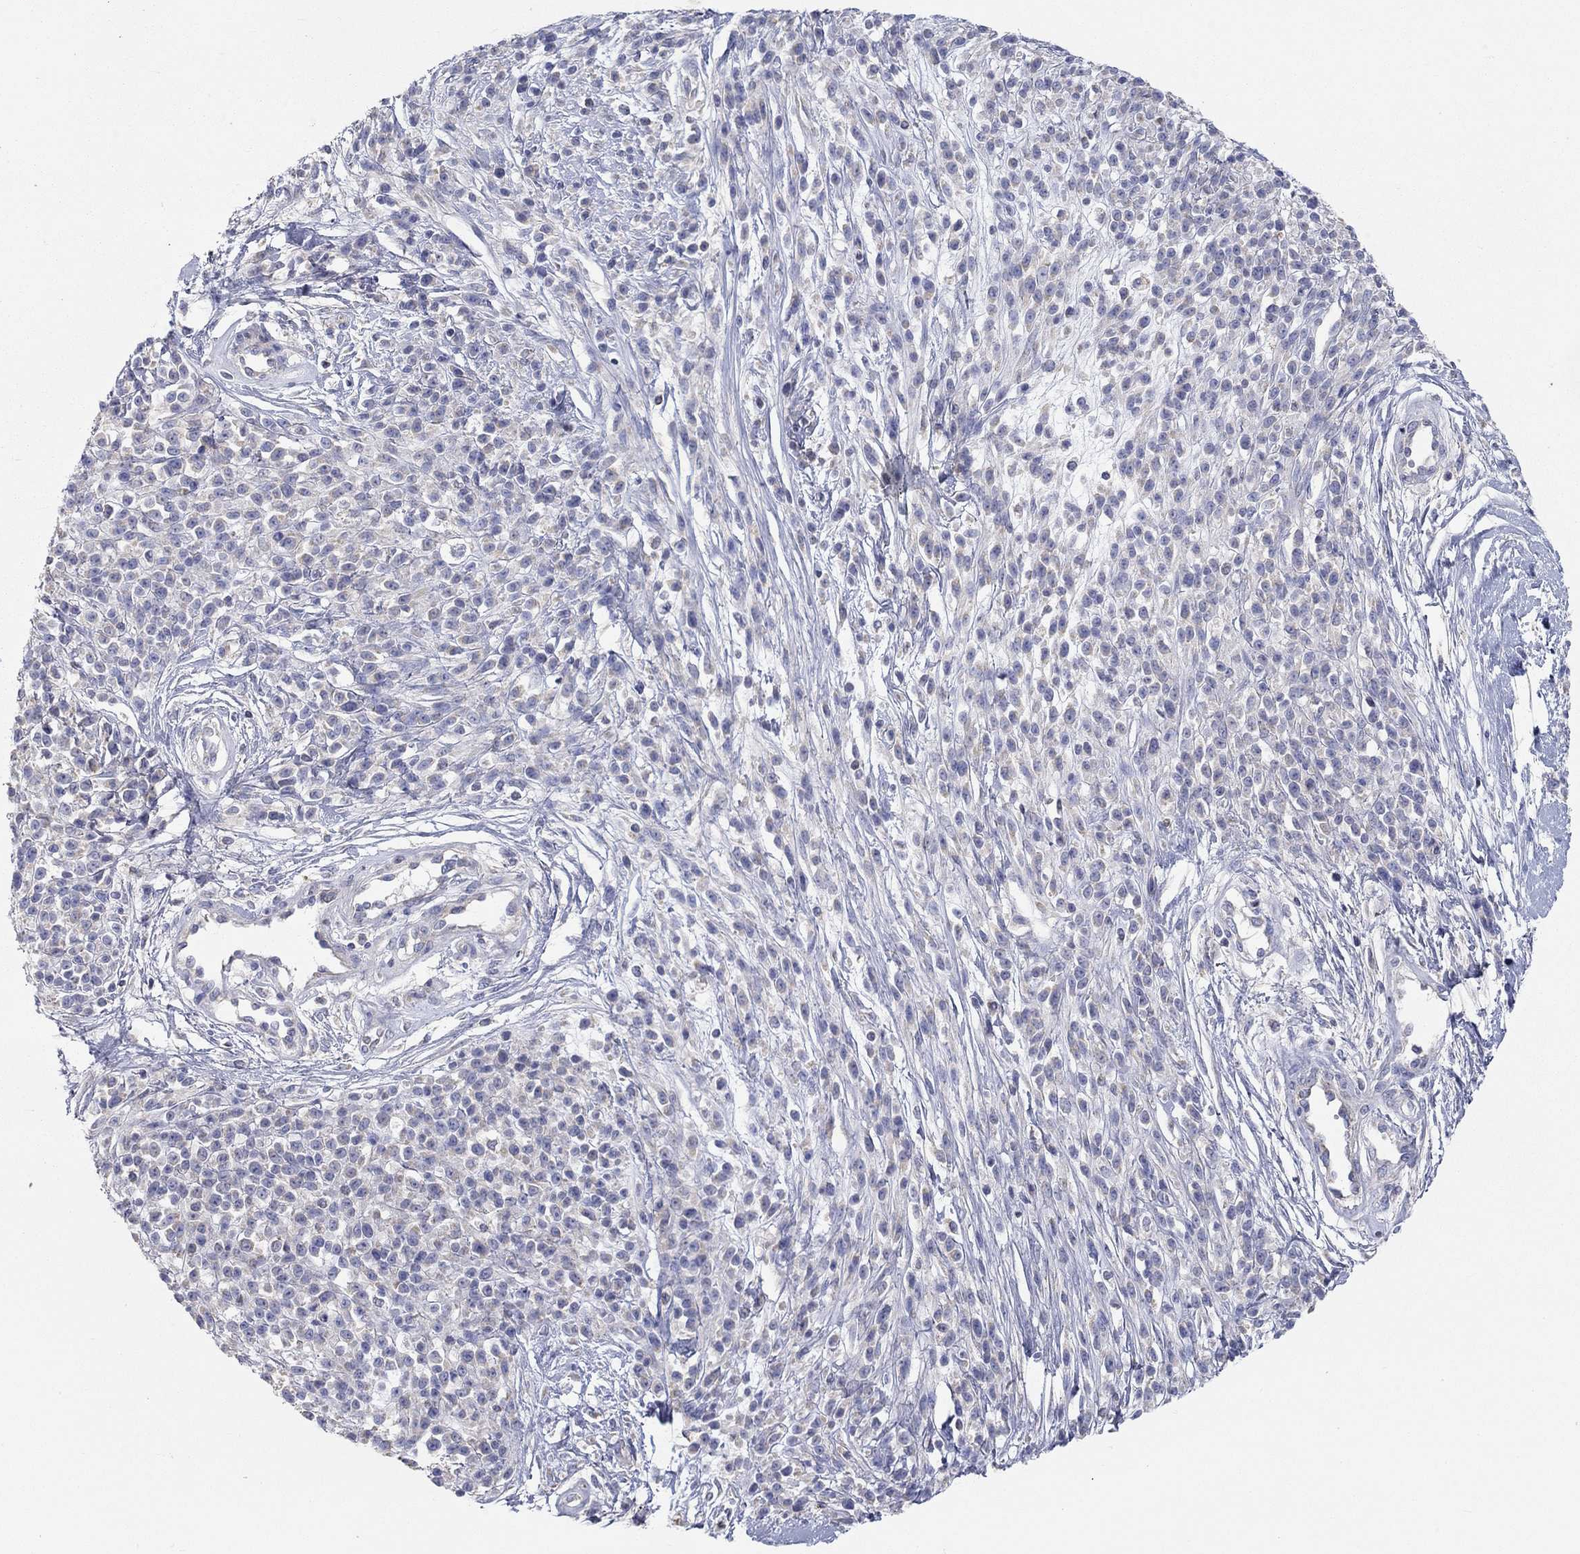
{"staining": {"intensity": "negative", "quantity": "none", "location": "none"}, "tissue": "melanoma", "cell_type": "Tumor cells", "image_type": "cancer", "snomed": [{"axis": "morphology", "description": "Malignant melanoma, NOS"}, {"axis": "topography", "description": "Skin"}, {"axis": "topography", "description": "Skin of trunk"}], "caption": "Immunohistochemistry image of neoplastic tissue: human malignant melanoma stained with DAB exhibits no significant protein expression in tumor cells.", "gene": "RCAN1", "patient": {"sex": "male", "age": 74}}